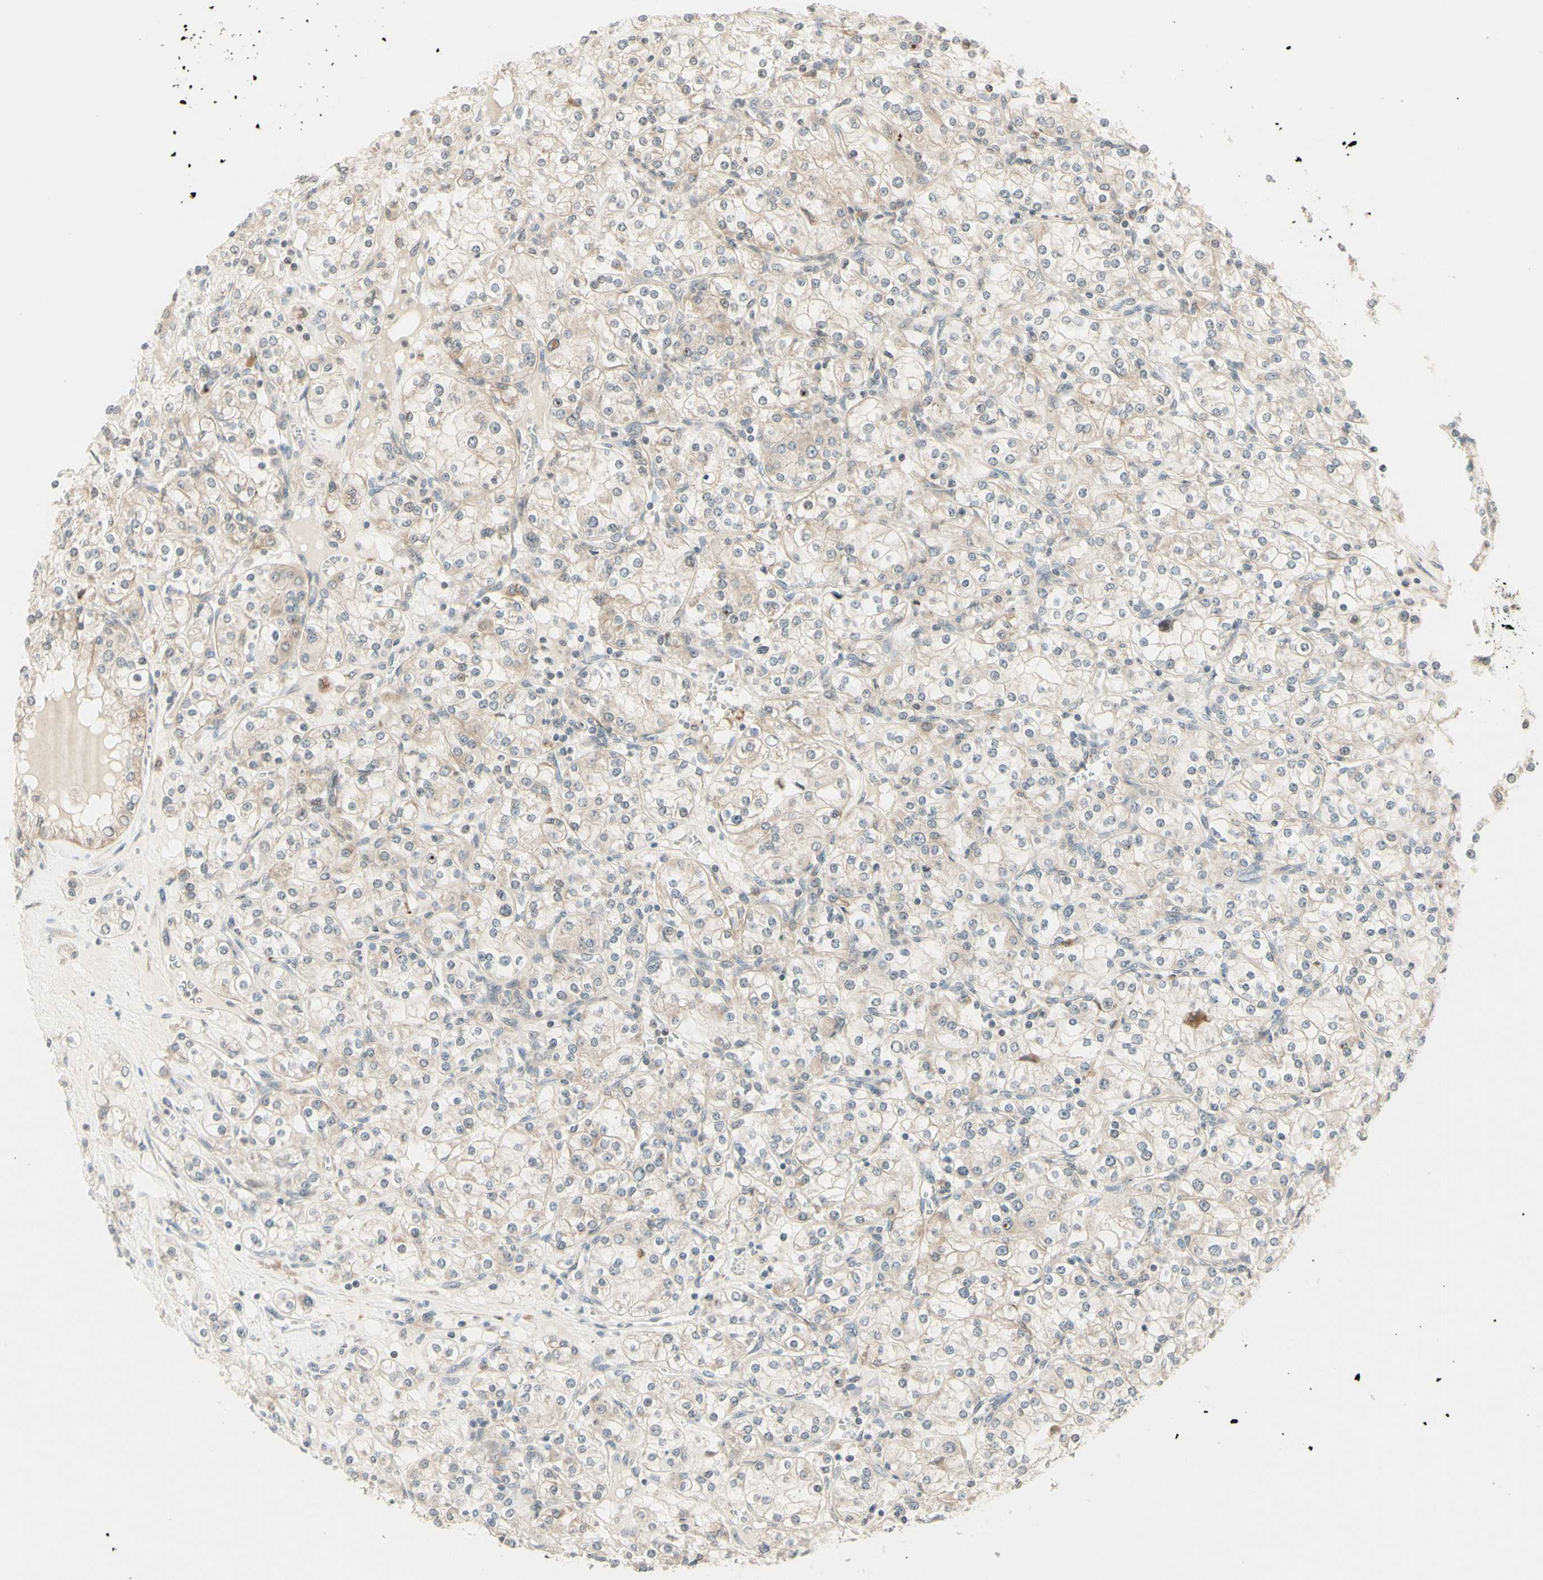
{"staining": {"intensity": "weak", "quantity": "25%-75%", "location": "cytoplasmic/membranous"}, "tissue": "renal cancer", "cell_type": "Tumor cells", "image_type": "cancer", "snomed": [{"axis": "morphology", "description": "Adenocarcinoma, NOS"}, {"axis": "topography", "description": "Kidney"}], "caption": "Tumor cells demonstrate low levels of weak cytoplasmic/membranous positivity in about 25%-75% of cells in renal cancer (adenocarcinoma).", "gene": "ZW10", "patient": {"sex": "male", "age": 77}}